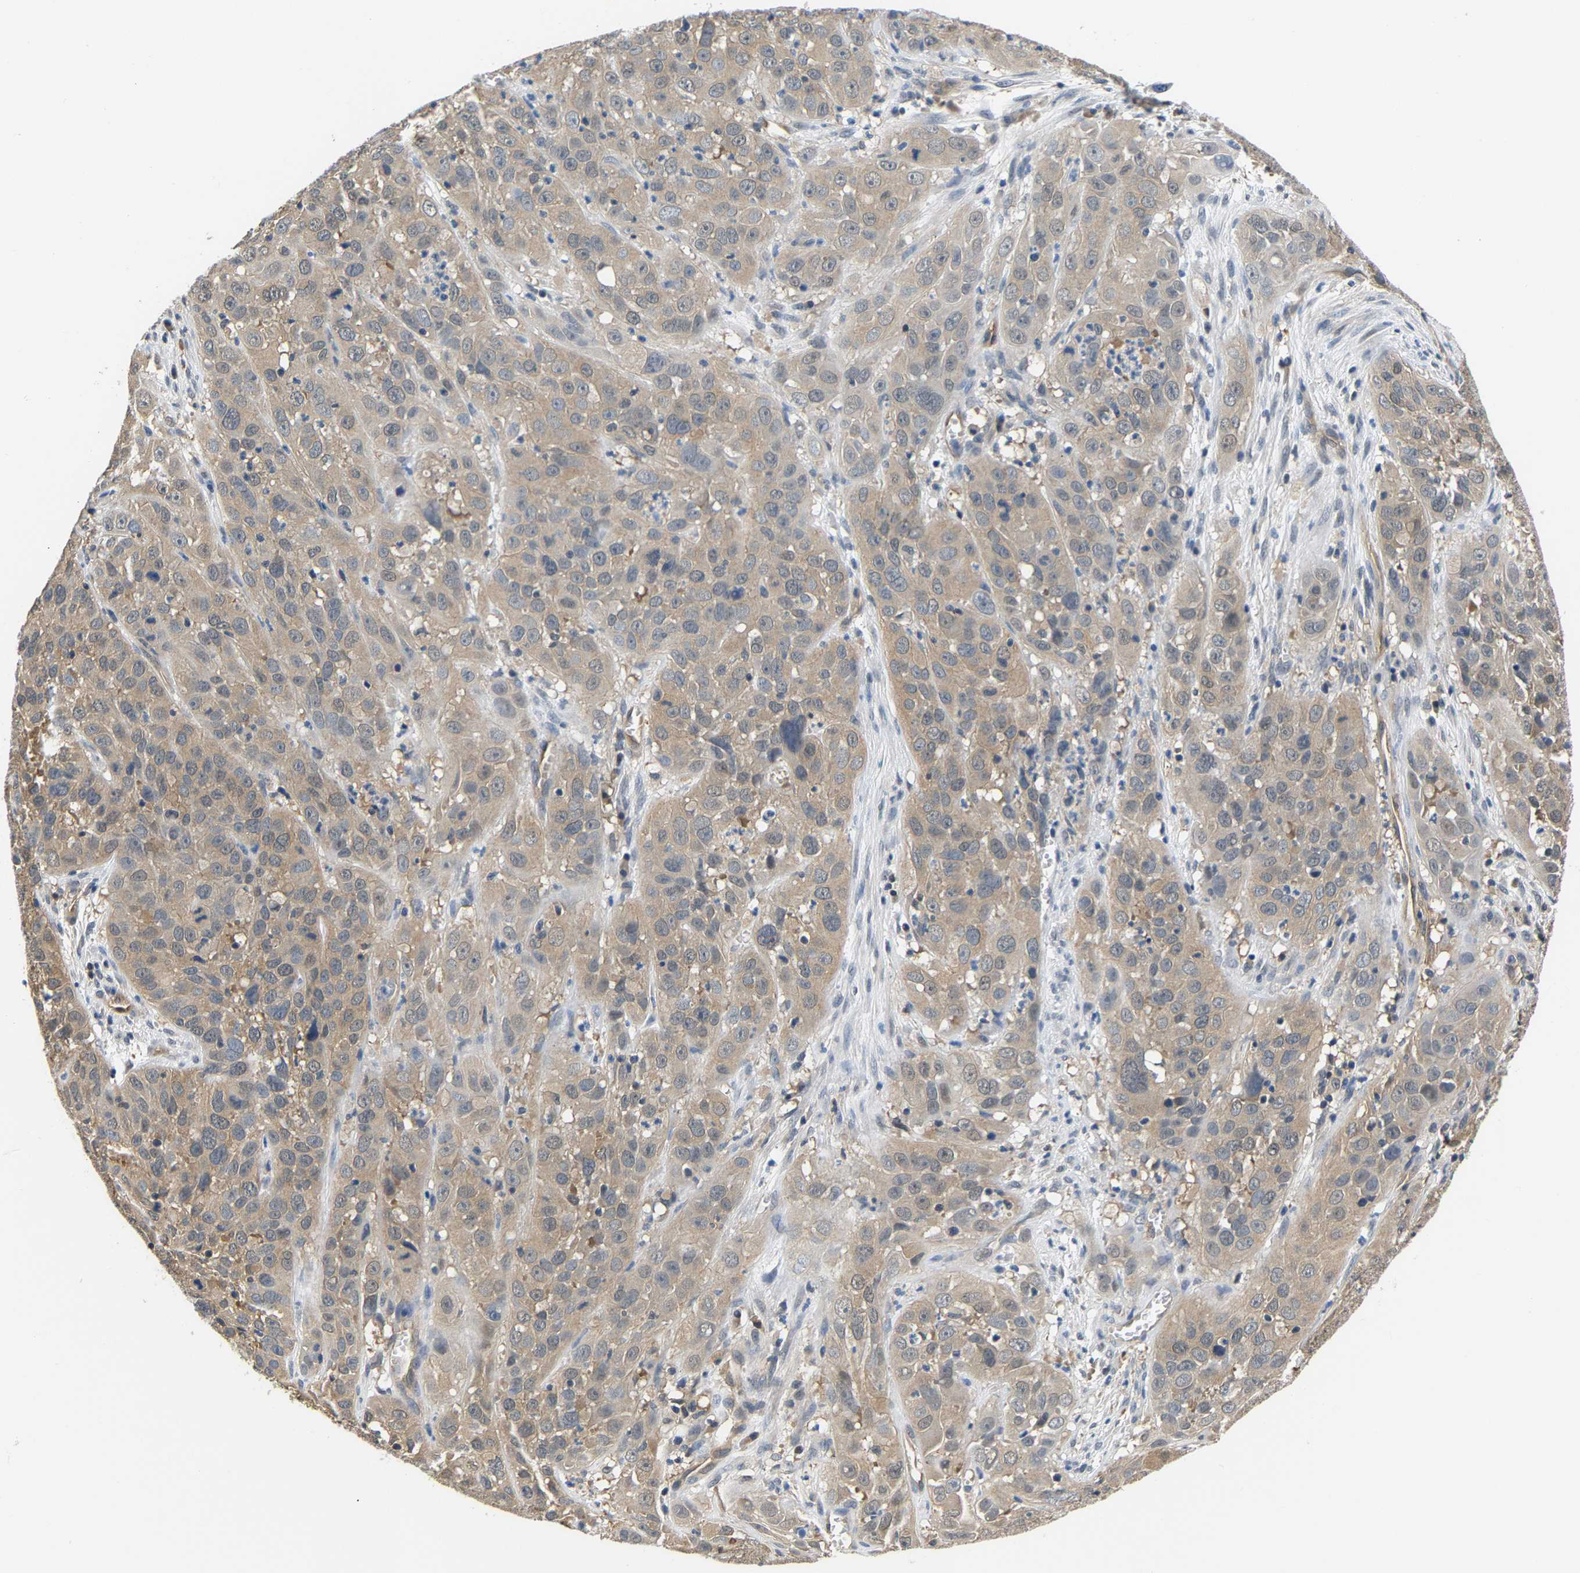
{"staining": {"intensity": "weak", "quantity": ">75%", "location": "cytoplasmic/membranous"}, "tissue": "cervical cancer", "cell_type": "Tumor cells", "image_type": "cancer", "snomed": [{"axis": "morphology", "description": "Squamous cell carcinoma, NOS"}, {"axis": "topography", "description": "Cervix"}], "caption": "This histopathology image exhibits IHC staining of cervical cancer, with low weak cytoplasmic/membranous expression in approximately >75% of tumor cells.", "gene": "ARHGEF12", "patient": {"sex": "female", "age": 32}}